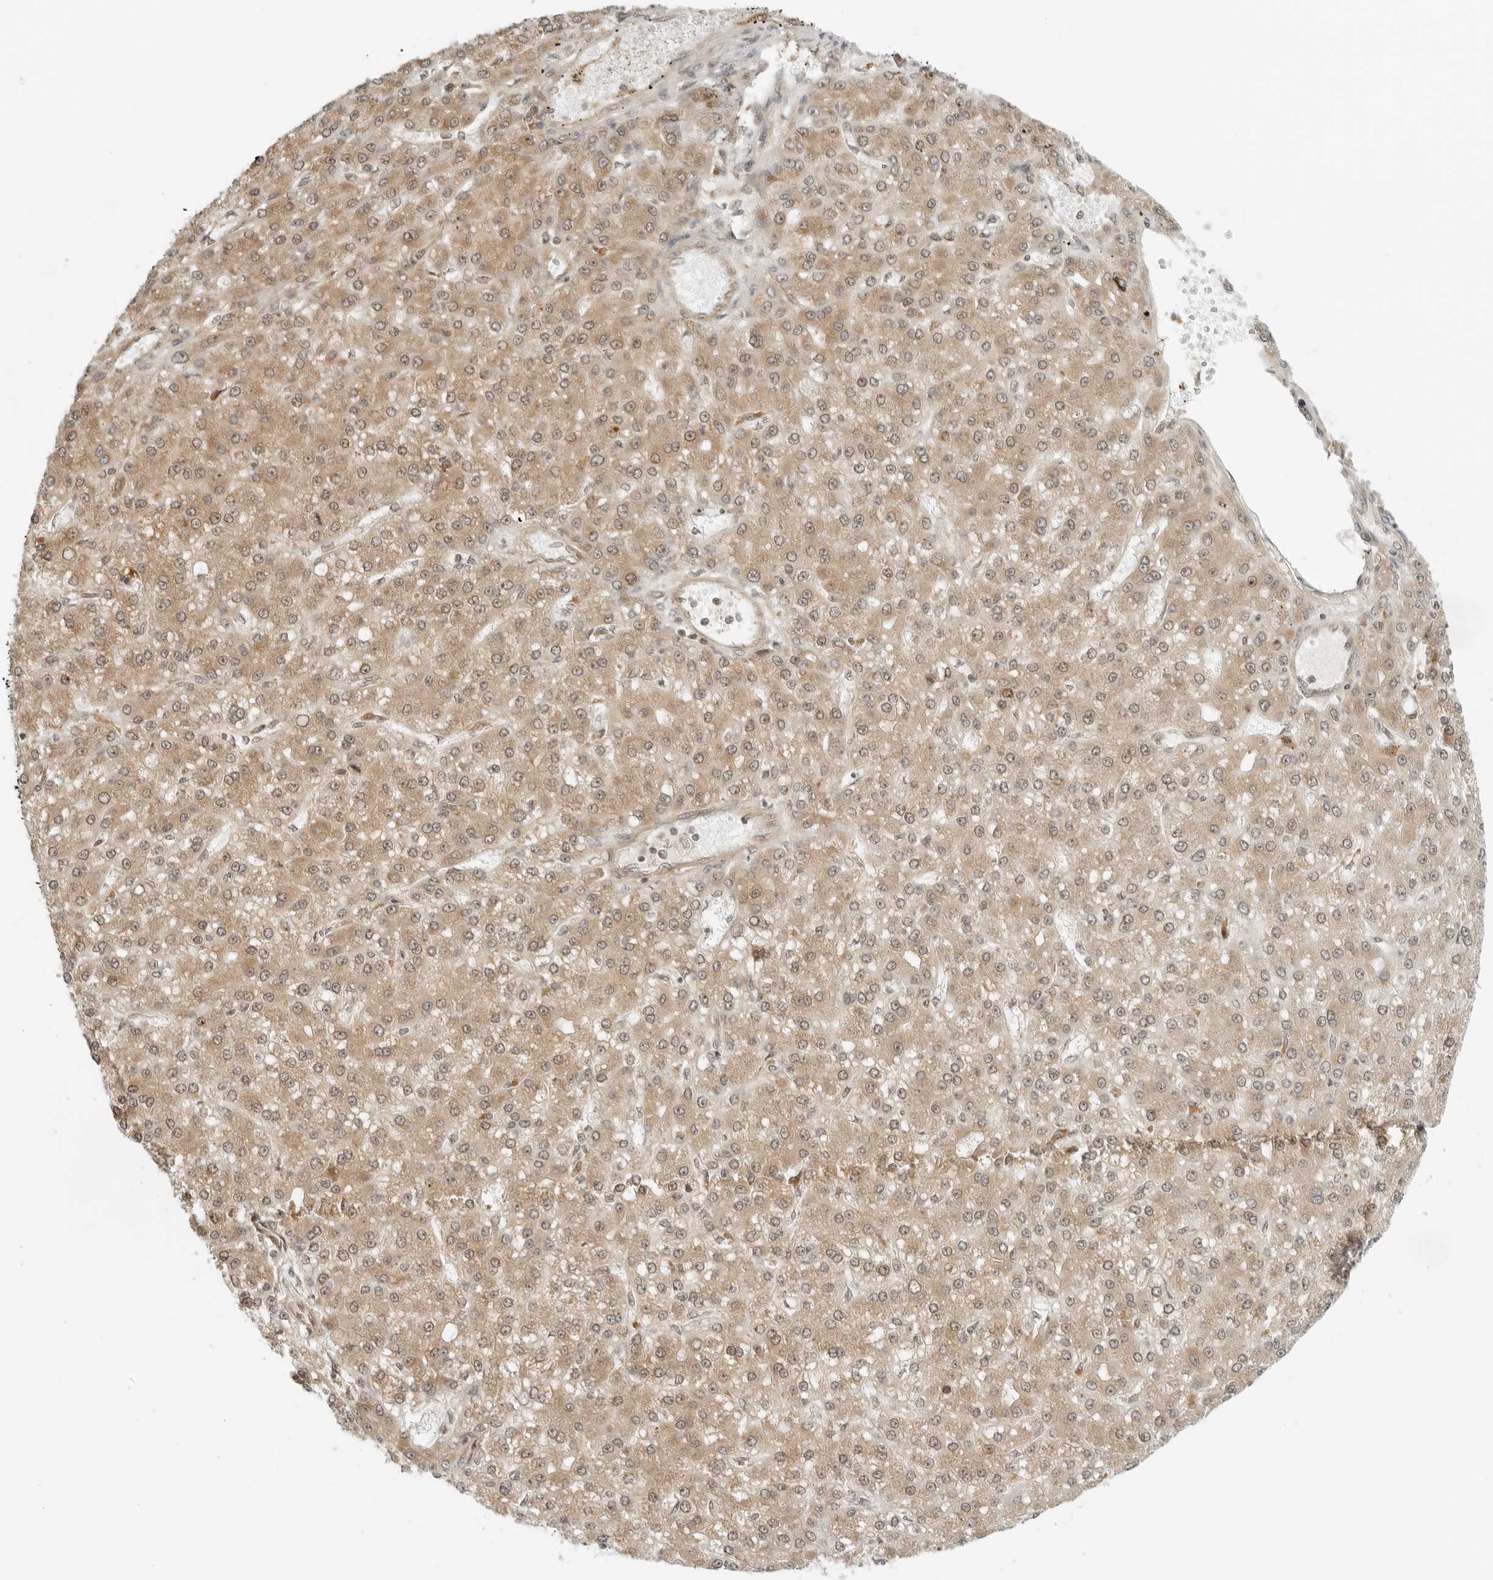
{"staining": {"intensity": "moderate", "quantity": ">75%", "location": "cytoplasmic/membranous,nuclear"}, "tissue": "liver cancer", "cell_type": "Tumor cells", "image_type": "cancer", "snomed": [{"axis": "morphology", "description": "Carcinoma, Hepatocellular, NOS"}, {"axis": "topography", "description": "Liver"}], "caption": "Liver cancer was stained to show a protein in brown. There is medium levels of moderate cytoplasmic/membranous and nuclear expression in approximately >75% of tumor cells. The staining was performed using DAB (3,3'-diaminobenzidine) to visualize the protein expression in brown, while the nuclei were stained in blue with hematoxylin (Magnification: 20x).", "gene": "RC3H1", "patient": {"sex": "male", "age": 67}}